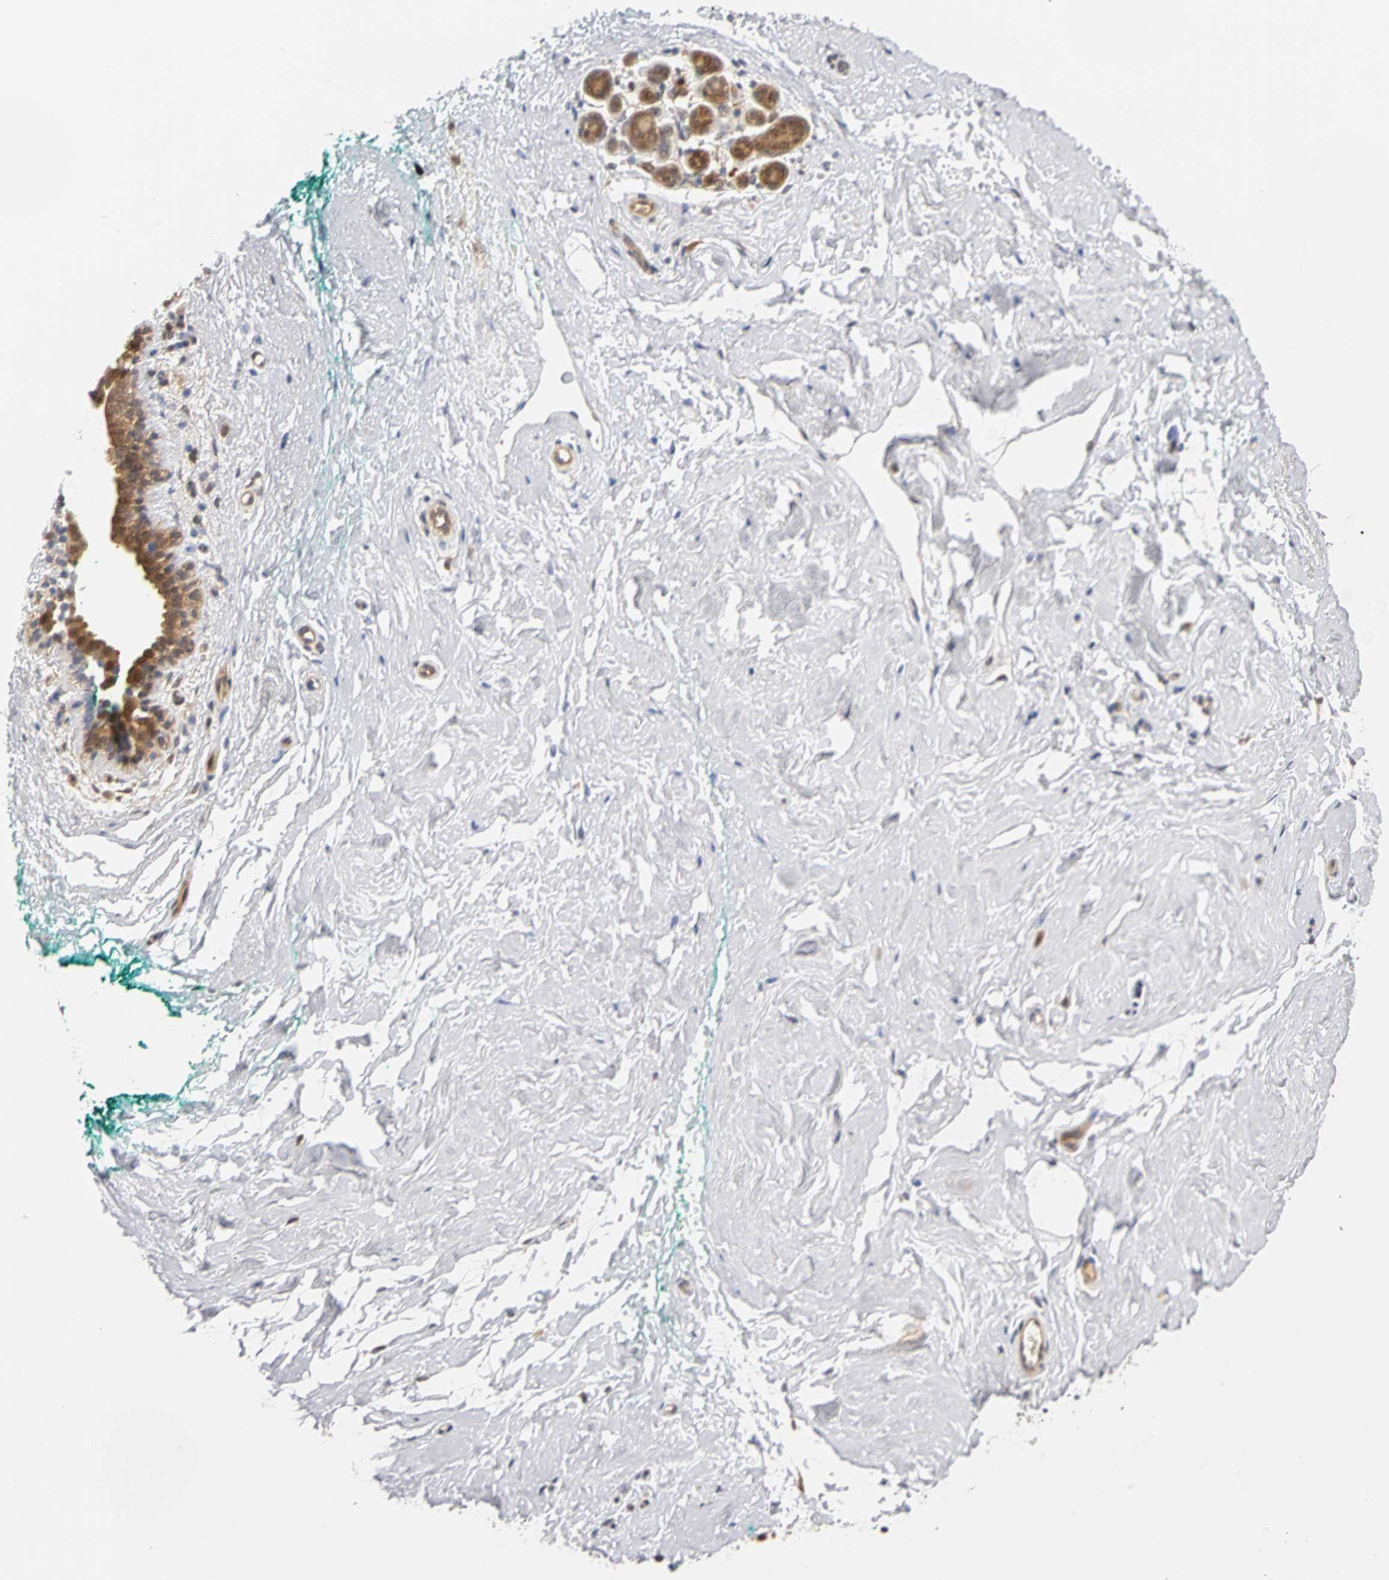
{"staining": {"intensity": "negative", "quantity": "none", "location": "none"}, "tissue": "breast", "cell_type": "Adipocytes", "image_type": "normal", "snomed": [{"axis": "morphology", "description": "Normal tissue, NOS"}, {"axis": "topography", "description": "Breast"}], "caption": "Immunohistochemistry photomicrograph of normal breast stained for a protein (brown), which exhibits no positivity in adipocytes.", "gene": "UBE2M", "patient": {"sex": "female", "age": 52}}